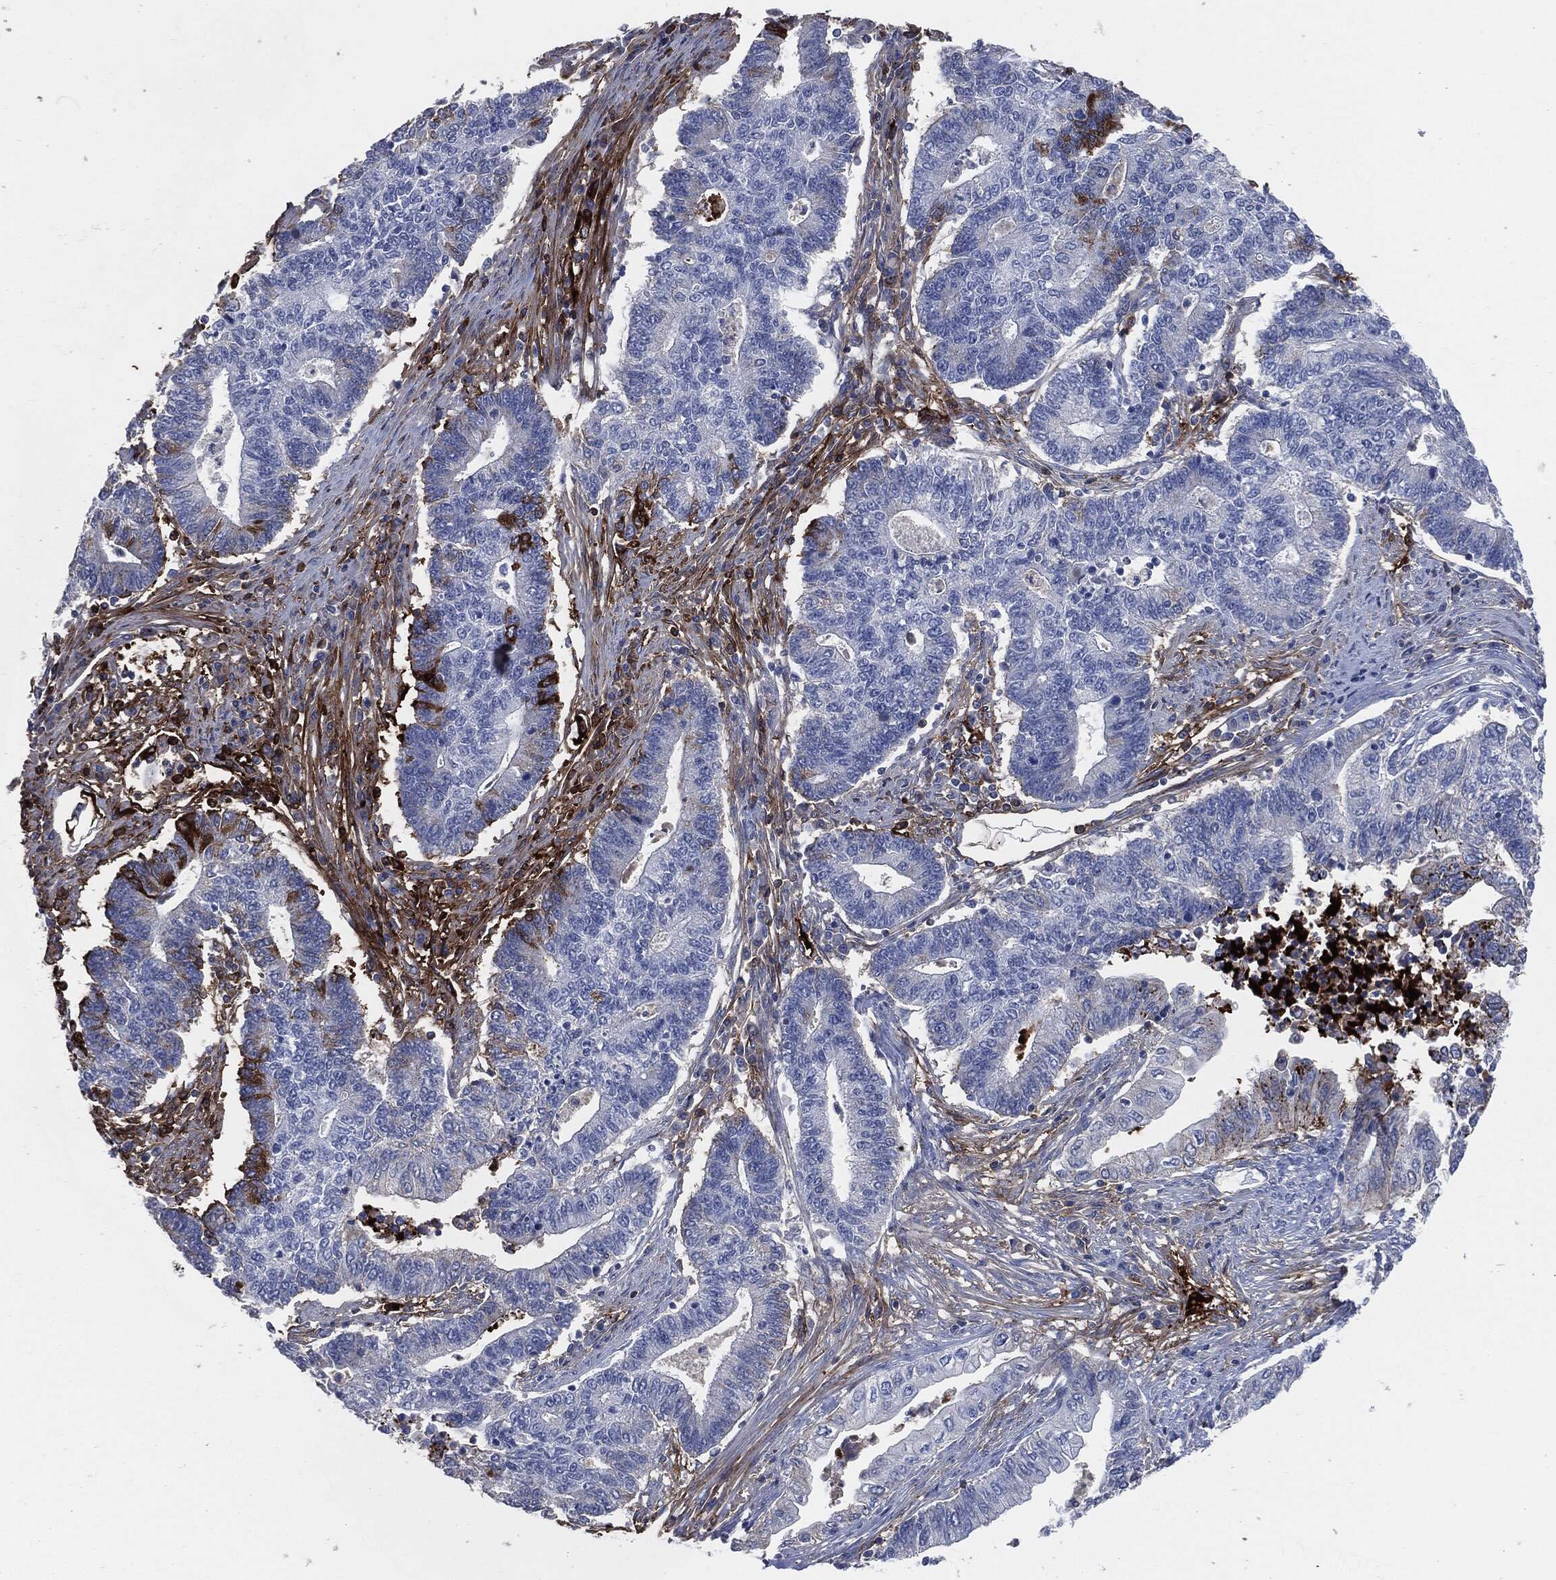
{"staining": {"intensity": "strong", "quantity": "<25%", "location": "cytoplasmic/membranous"}, "tissue": "endometrial cancer", "cell_type": "Tumor cells", "image_type": "cancer", "snomed": [{"axis": "morphology", "description": "Adenocarcinoma, NOS"}, {"axis": "topography", "description": "Uterus"}, {"axis": "topography", "description": "Endometrium"}], "caption": "IHC (DAB) staining of human adenocarcinoma (endometrial) reveals strong cytoplasmic/membranous protein expression in approximately <25% of tumor cells.", "gene": "APOB", "patient": {"sex": "female", "age": 54}}